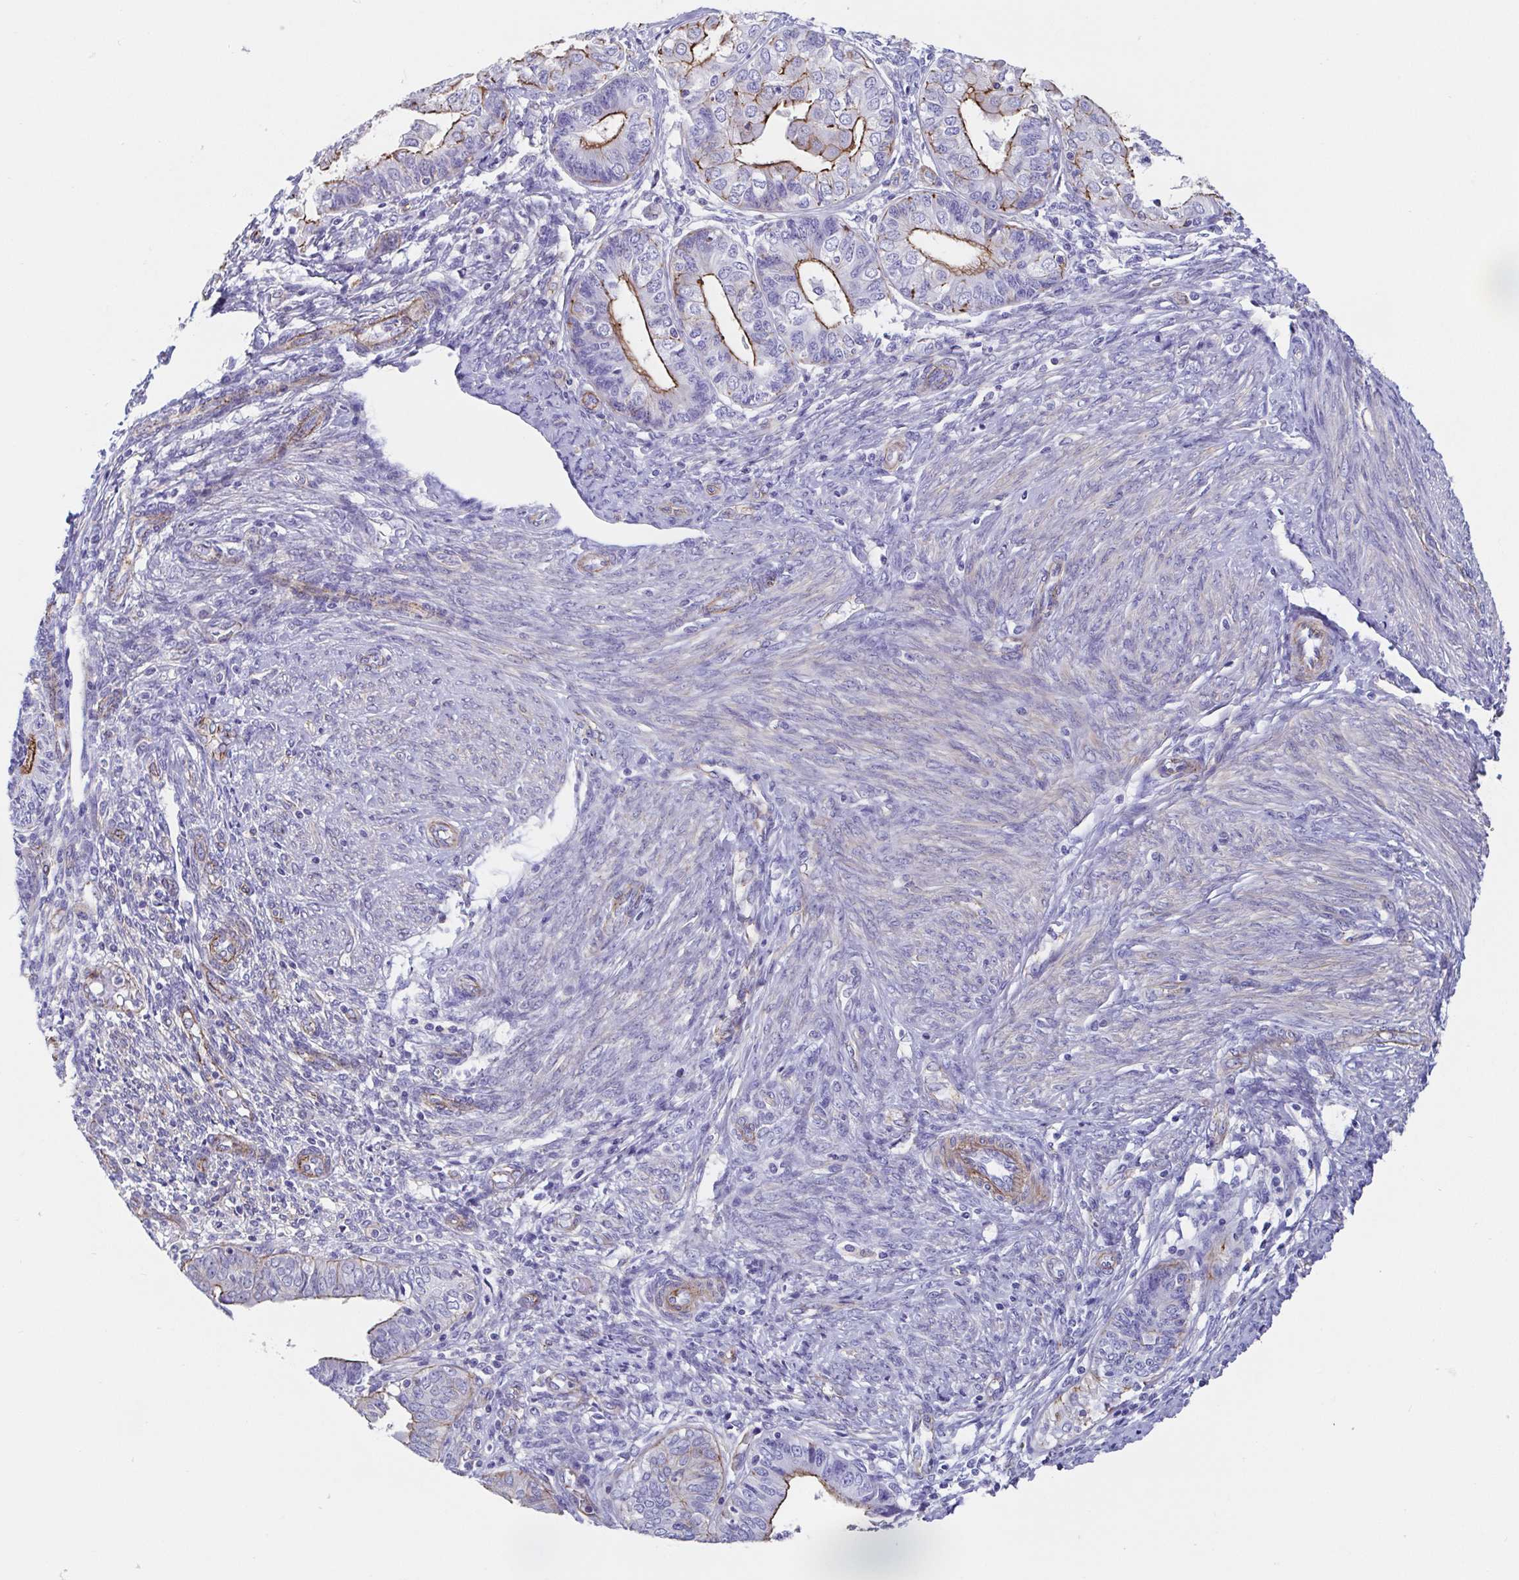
{"staining": {"intensity": "moderate", "quantity": "25%-75%", "location": "cytoplasmic/membranous"}, "tissue": "endometrial cancer", "cell_type": "Tumor cells", "image_type": "cancer", "snomed": [{"axis": "morphology", "description": "Adenocarcinoma, NOS"}, {"axis": "topography", "description": "Endometrium"}], "caption": "Immunohistochemistry (IHC) photomicrograph of endometrial cancer stained for a protein (brown), which shows medium levels of moderate cytoplasmic/membranous staining in about 25%-75% of tumor cells.", "gene": "TRAM2", "patient": {"sex": "female", "age": 68}}